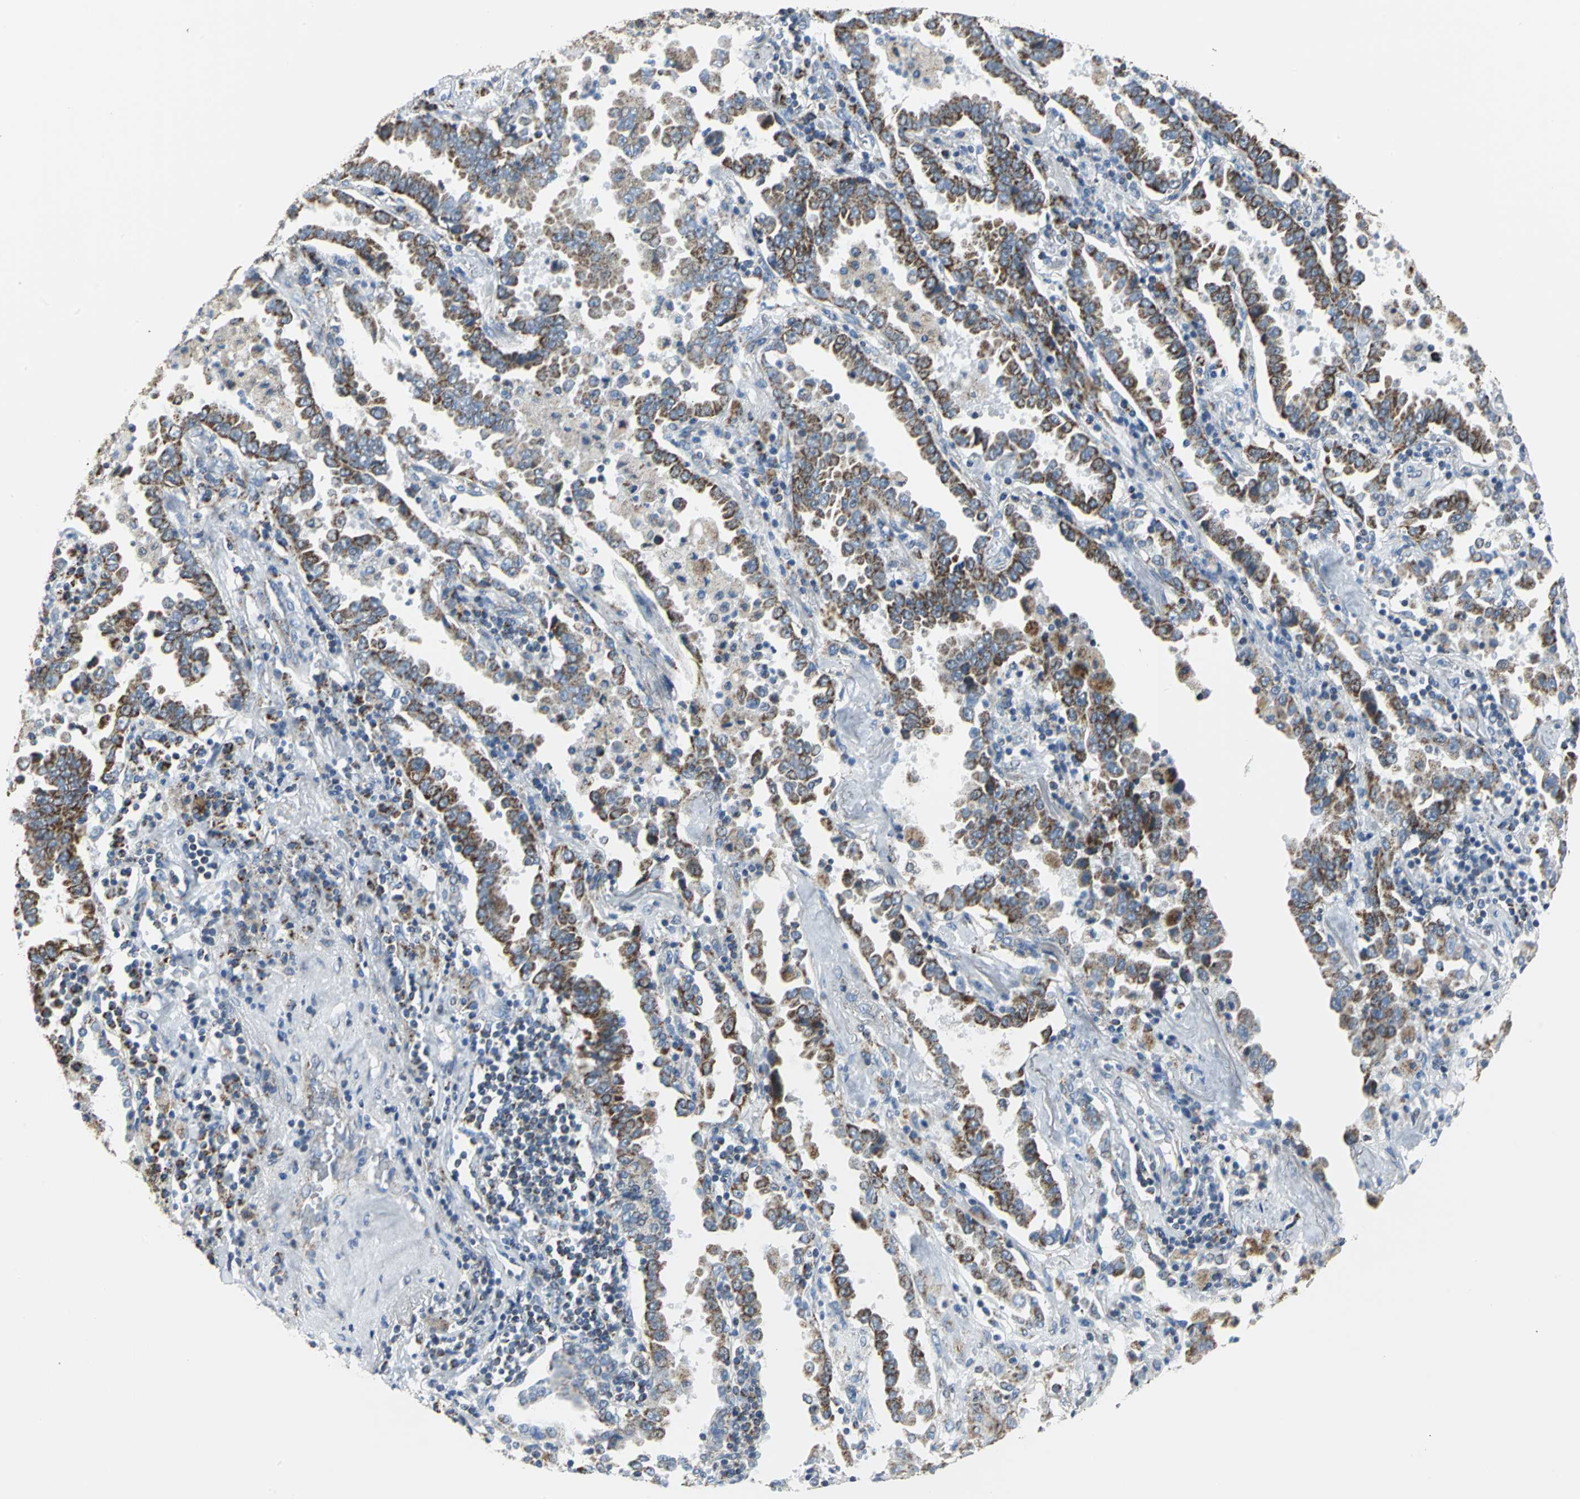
{"staining": {"intensity": "moderate", "quantity": "25%-75%", "location": "cytoplasmic/membranous"}, "tissue": "lung cancer", "cell_type": "Tumor cells", "image_type": "cancer", "snomed": [{"axis": "morphology", "description": "Normal tissue, NOS"}, {"axis": "morphology", "description": "Inflammation, NOS"}, {"axis": "morphology", "description": "Adenocarcinoma, NOS"}, {"axis": "topography", "description": "Lung"}], "caption": "Moderate cytoplasmic/membranous expression is appreciated in about 25%-75% of tumor cells in lung cancer.", "gene": "NTRK1", "patient": {"sex": "female", "age": 64}}